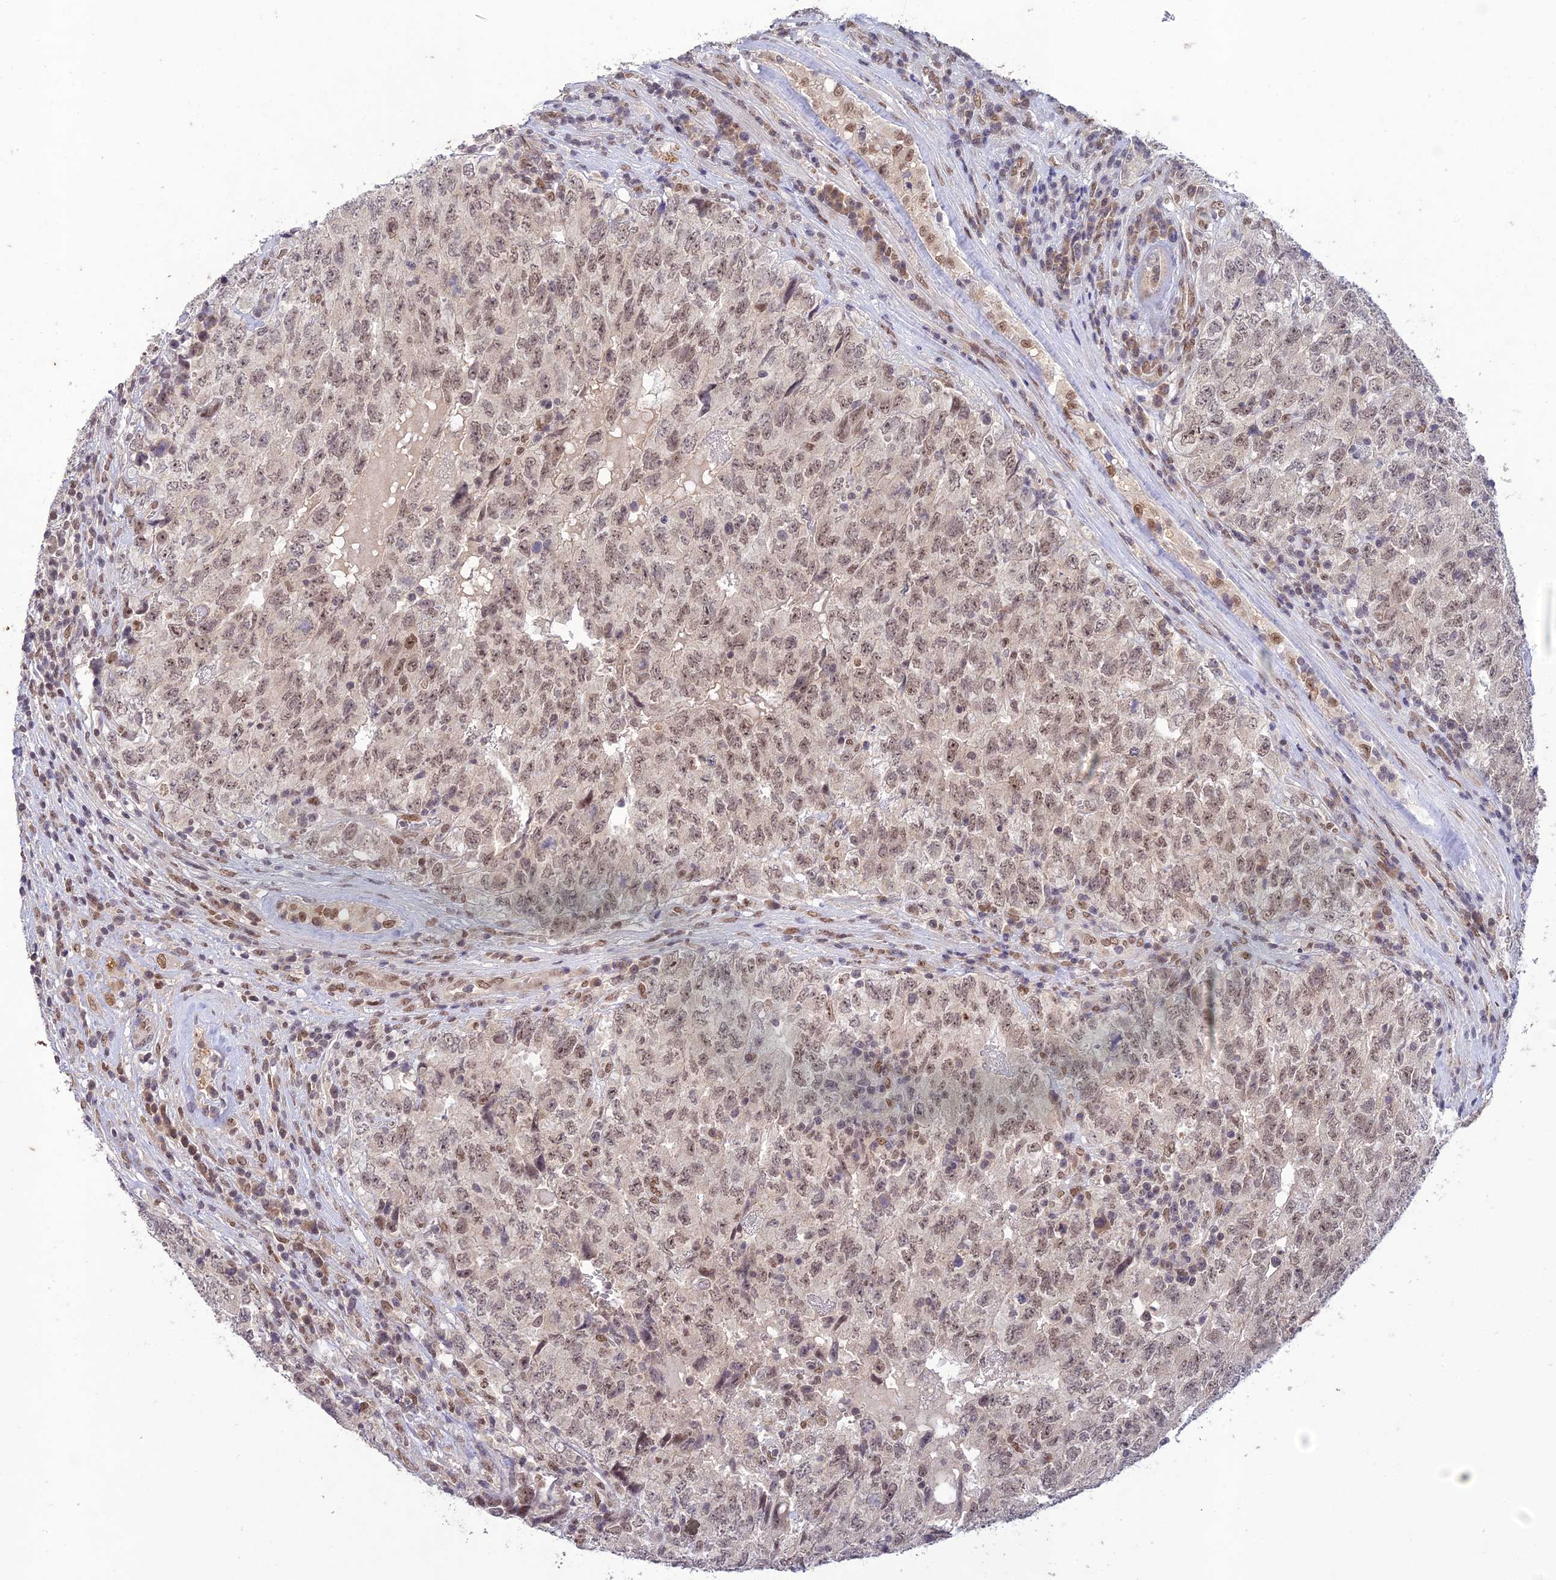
{"staining": {"intensity": "weak", "quantity": ">75%", "location": "nuclear"}, "tissue": "testis cancer", "cell_type": "Tumor cells", "image_type": "cancer", "snomed": [{"axis": "morphology", "description": "Carcinoma, Embryonal, NOS"}, {"axis": "topography", "description": "Testis"}], "caption": "The photomicrograph demonstrates a brown stain indicating the presence of a protein in the nuclear of tumor cells in embryonal carcinoma (testis).", "gene": "POP4", "patient": {"sex": "male", "age": 34}}